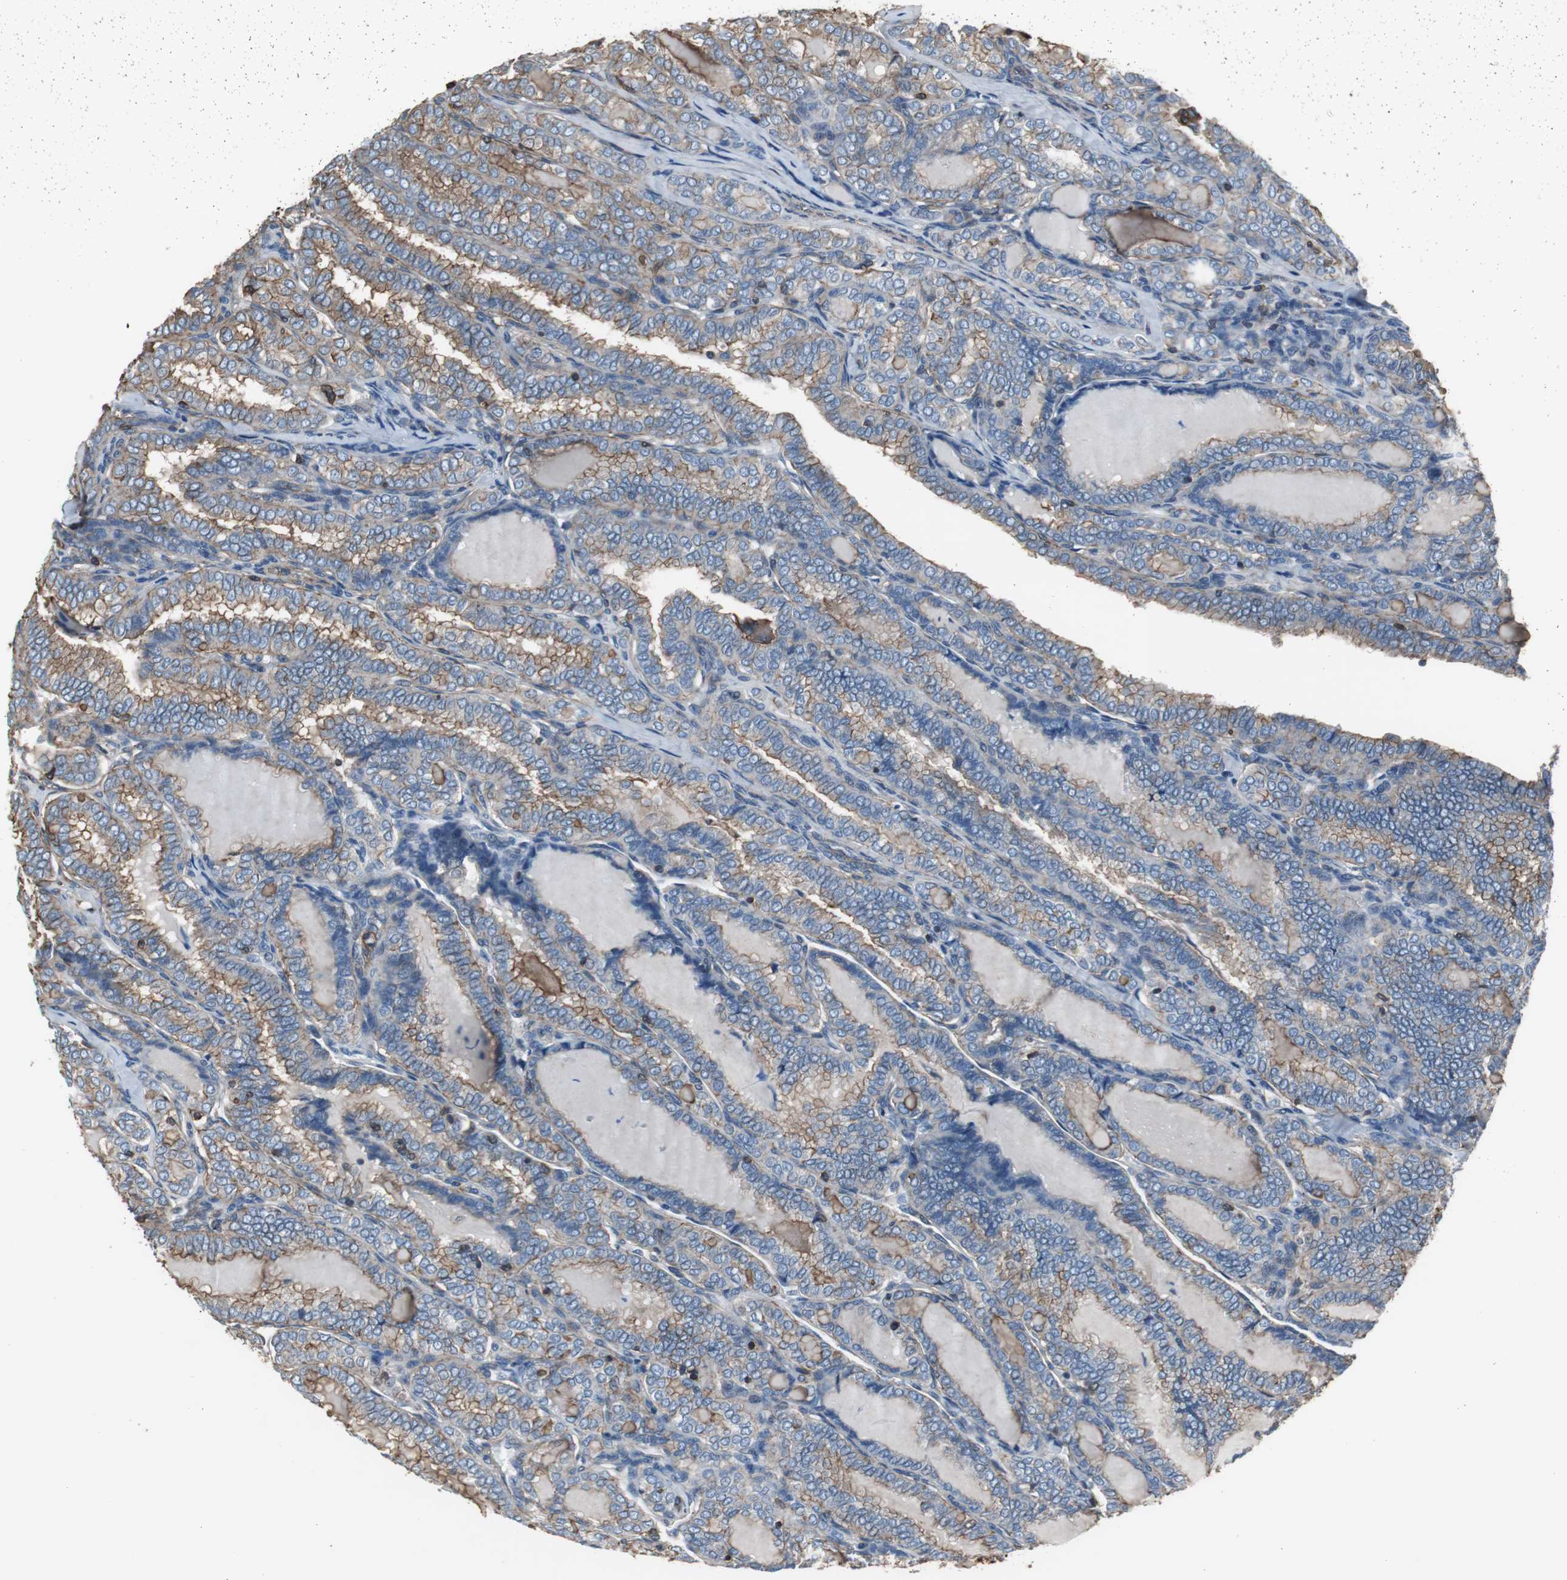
{"staining": {"intensity": "moderate", "quantity": ">75%", "location": "cytoplasmic/membranous"}, "tissue": "thyroid cancer", "cell_type": "Tumor cells", "image_type": "cancer", "snomed": [{"axis": "morphology", "description": "Papillary adenocarcinoma, NOS"}, {"axis": "topography", "description": "Thyroid gland"}], "caption": "Moderate cytoplasmic/membranous staining for a protein is seen in approximately >75% of tumor cells of thyroid cancer (papillary adenocarcinoma) using immunohistochemistry (IHC).", "gene": "ACTN1", "patient": {"sex": "female", "age": 30}}